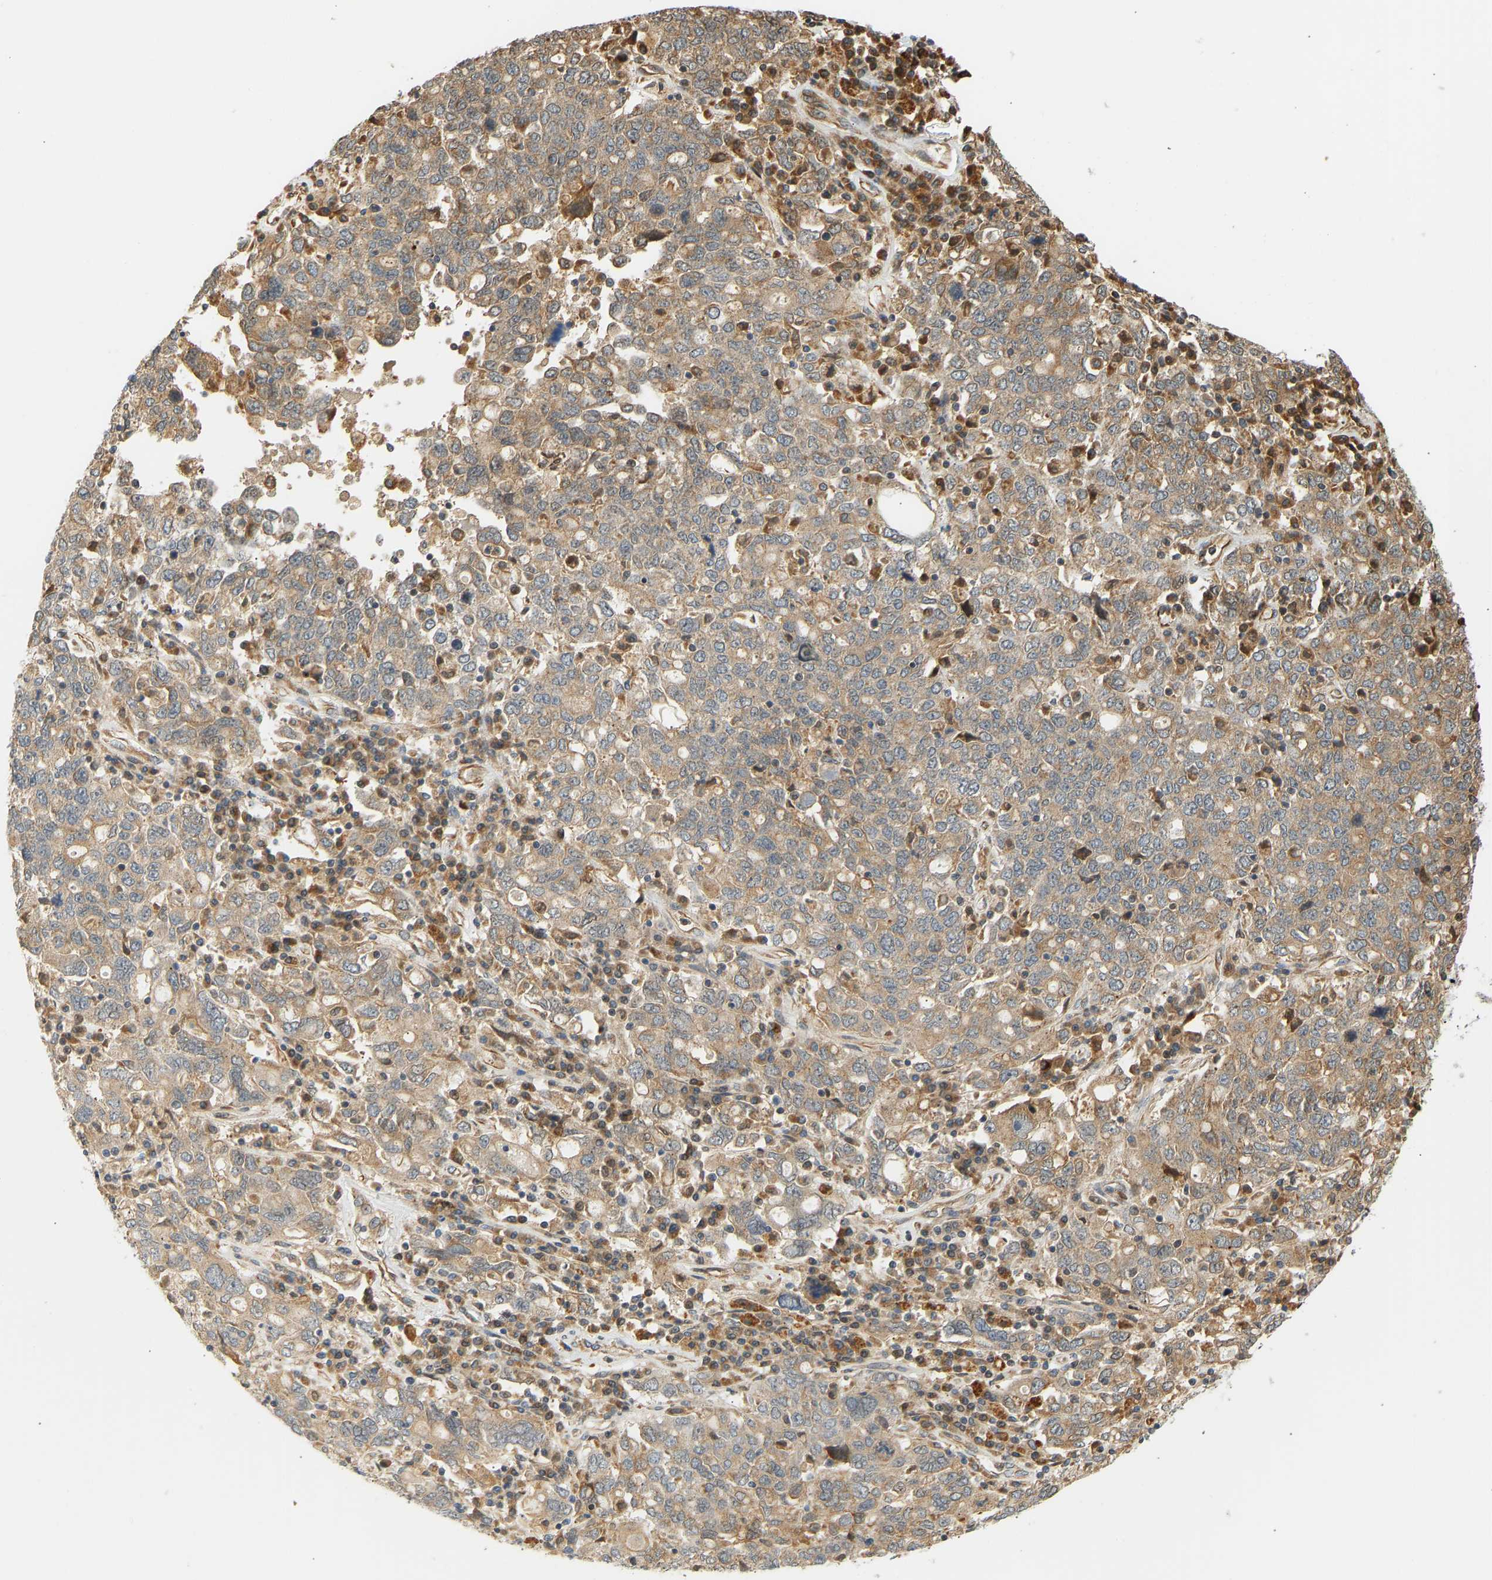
{"staining": {"intensity": "weak", "quantity": ">75%", "location": "cytoplasmic/membranous"}, "tissue": "ovarian cancer", "cell_type": "Tumor cells", "image_type": "cancer", "snomed": [{"axis": "morphology", "description": "Carcinoma, endometroid"}, {"axis": "topography", "description": "Ovary"}], "caption": "Immunohistochemical staining of ovarian cancer (endometroid carcinoma) reveals low levels of weak cytoplasmic/membranous expression in approximately >75% of tumor cells.", "gene": "CEP57", "patient": {"sex": "female", "age": 62}}